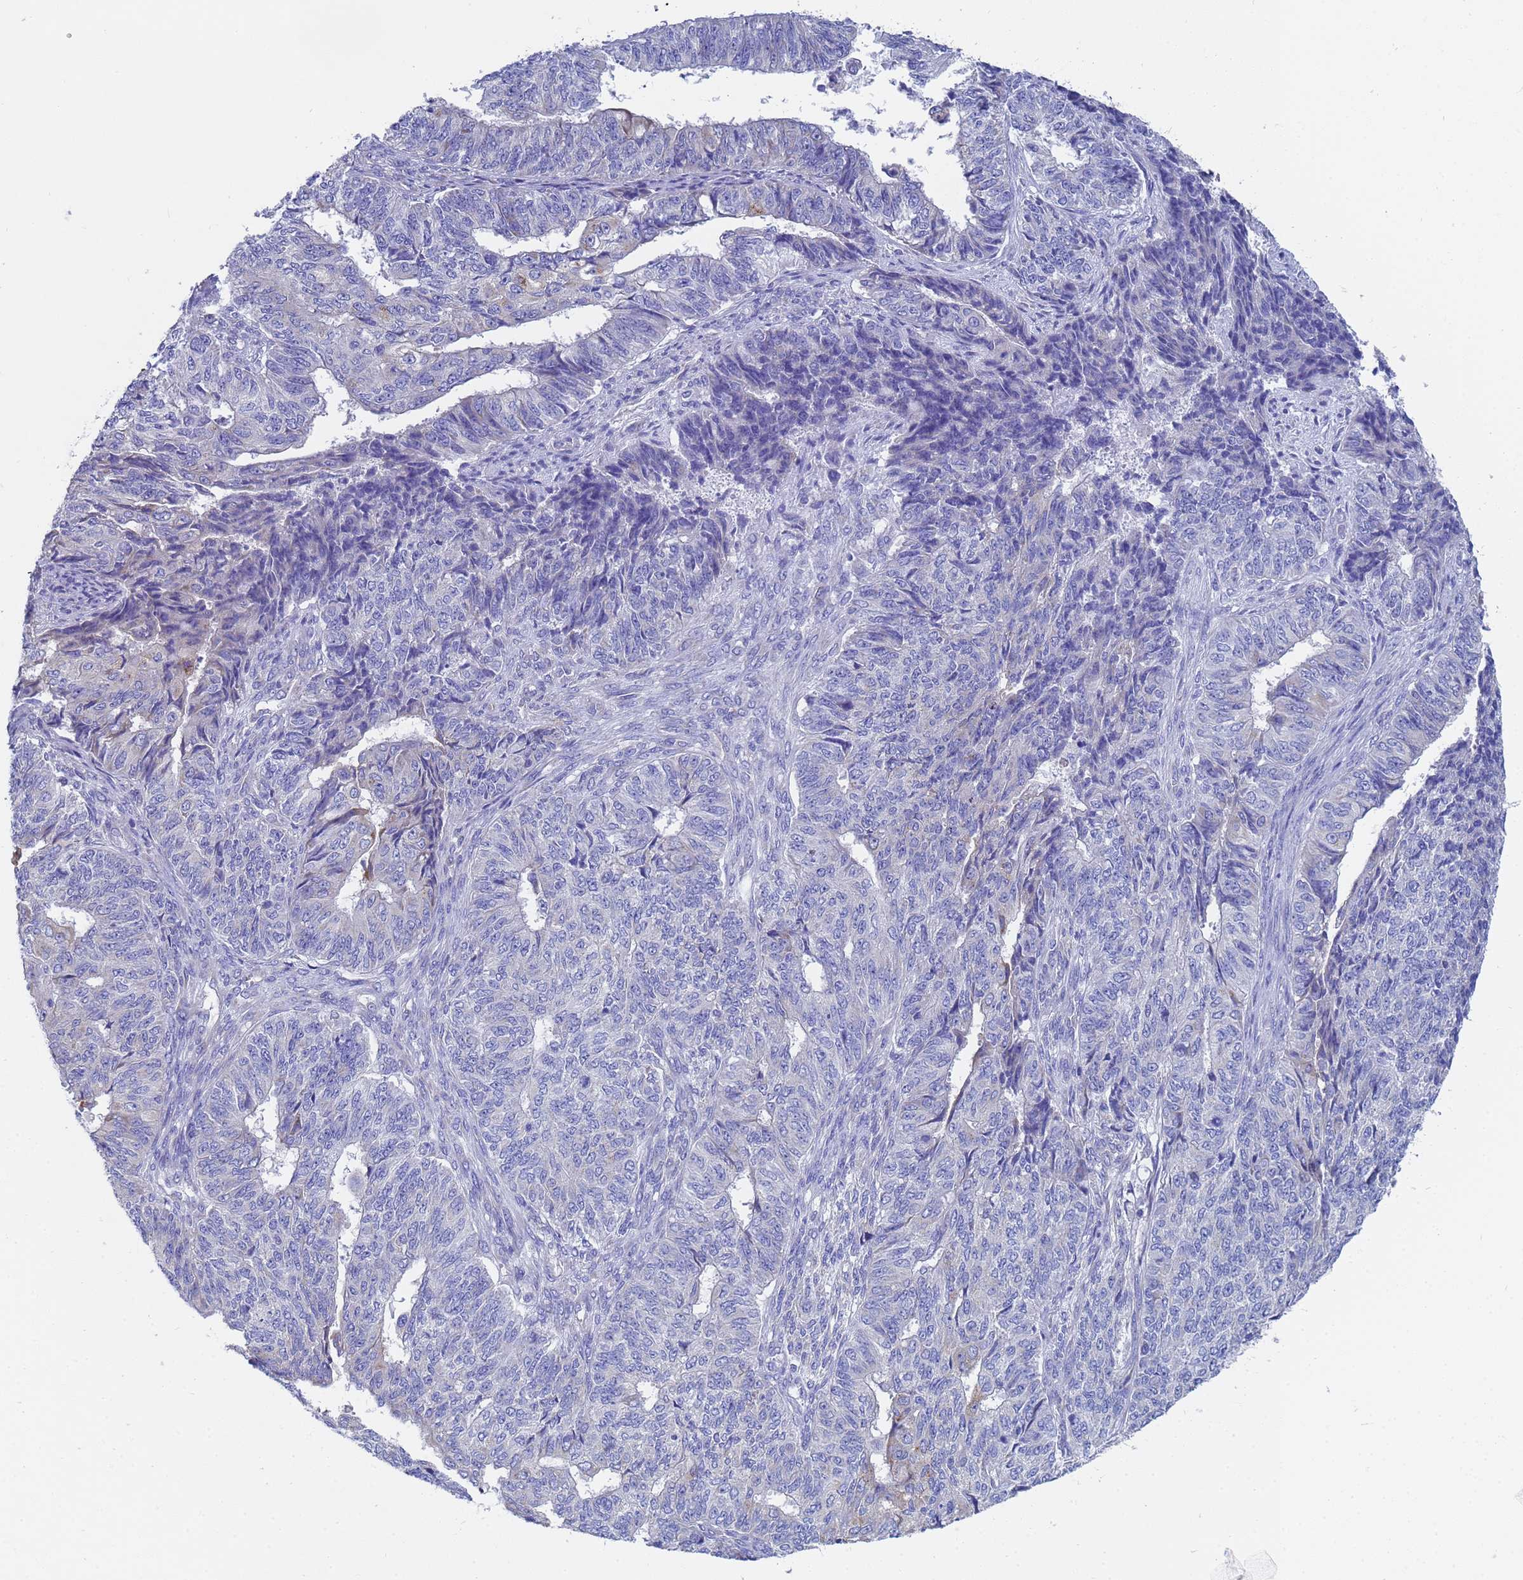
{"staining": {"intensity": "negative", "quantity": "none", "location": "none"}, "tissue": "endometrial cancer", "cell_type": "Tumor cells", "image_type": "cancer", "snomed": [{"axis": "morphology", "description": "Adenocarcinoma, NOS"}, {"axis": "topography", "description": "Endometrium"}], "caption": "Endometrial adenocarcinoma stained for a protein using immunohistochemistry (IHC) shows no staining tumor cells.", "gene": "TM4SF4", "patient": {"sex": "female", "age": 32}}